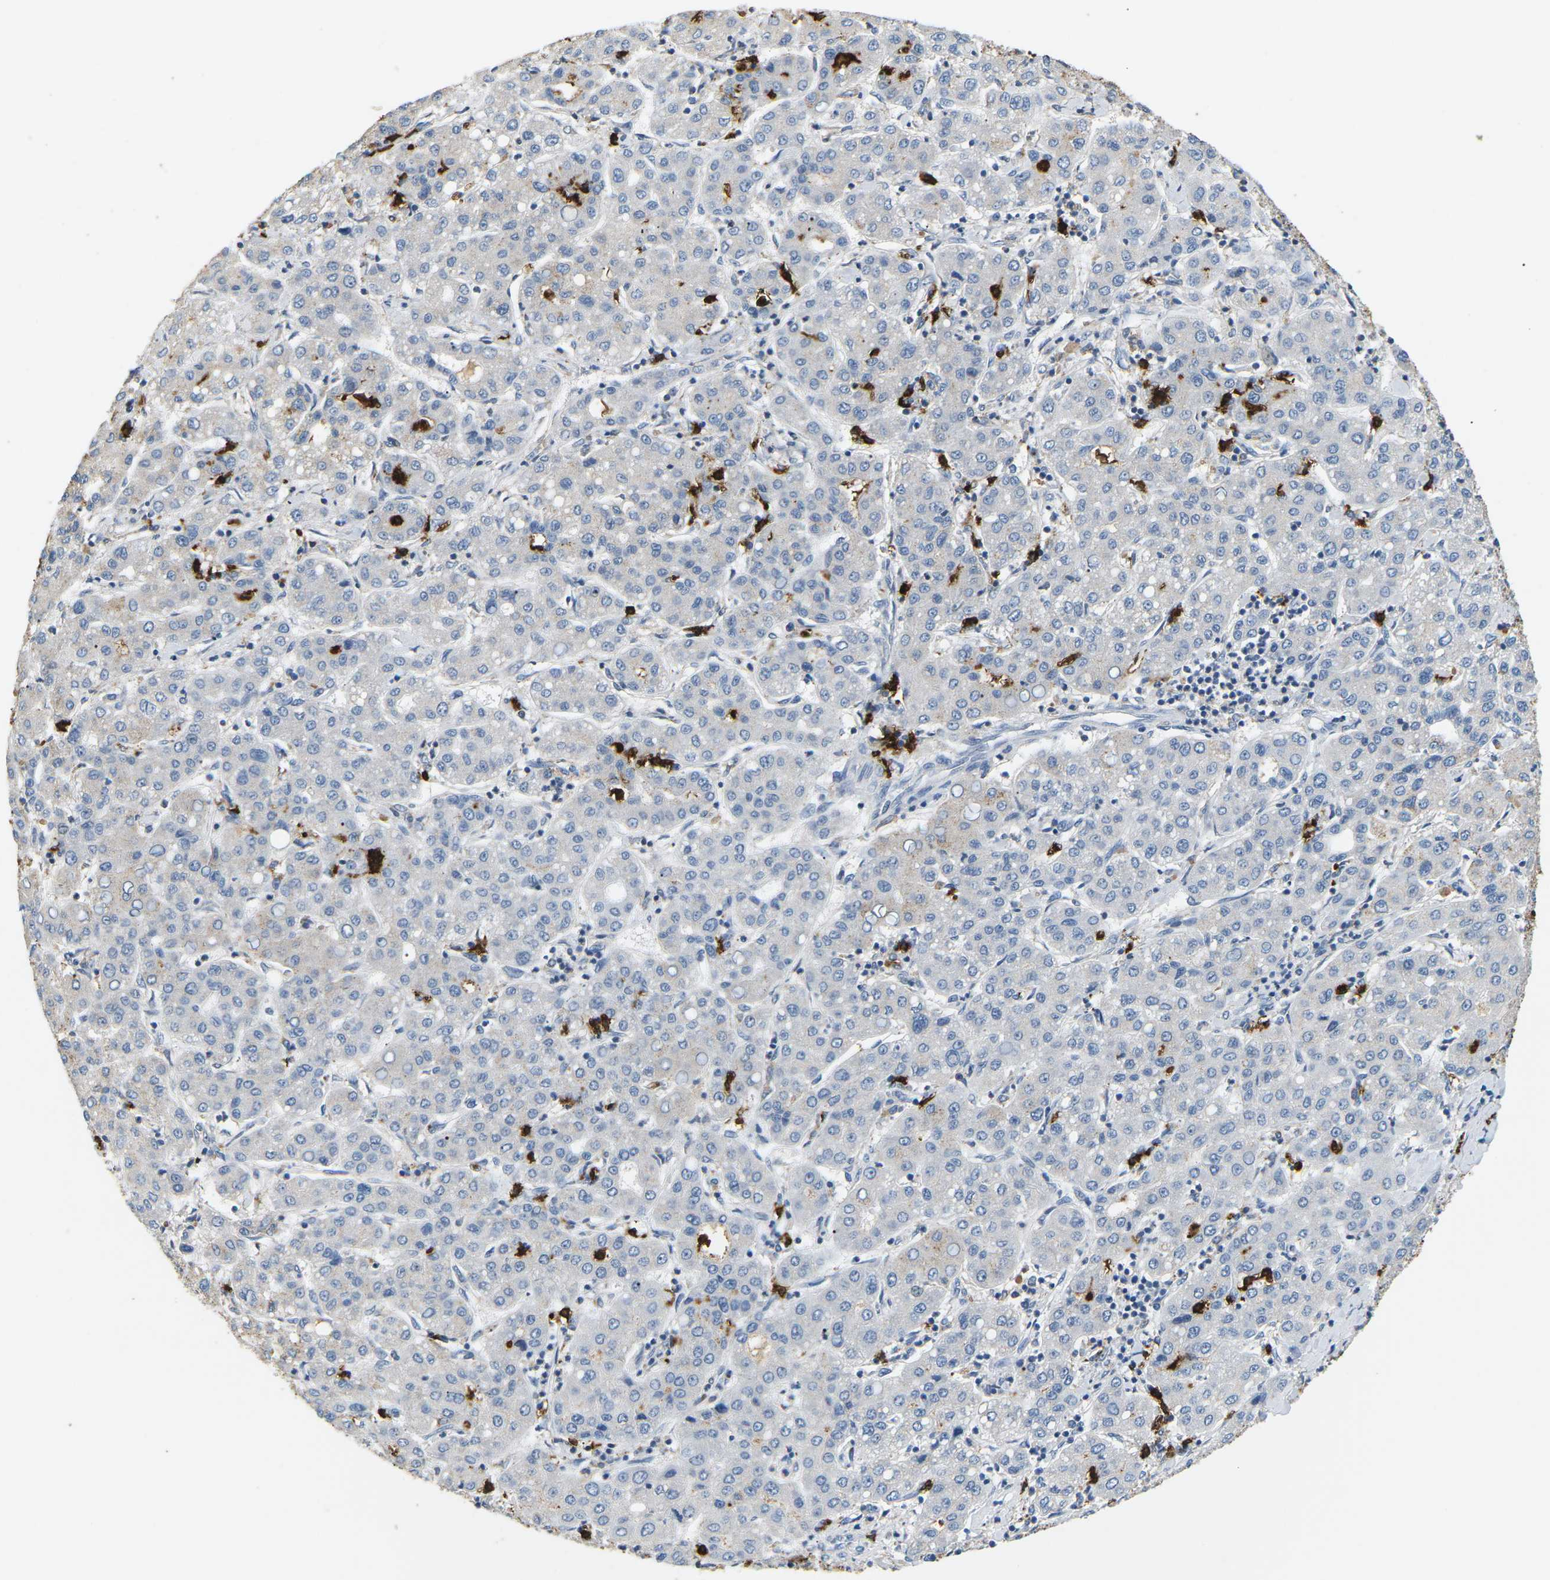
{"staining": {"intensity": "negative", "quantity": "none", "location": "none"}, "tissue": "liver cancer", "cell_type": "Tumor cells", "image_type": "cancer", "snomed": [{"axis": "morphology", "description": "Carcinoma, Hepatocellular, NOS"}, {"axis": "topography", "description": "Liver"}], "caption": "High power microscopy histopathology image of an immunohistochemistry histopathology image of liver cancer, revealing no significant expression in tumor cells.", "gene": "ADM", "patient": {"sex": "male", "age": 65}}